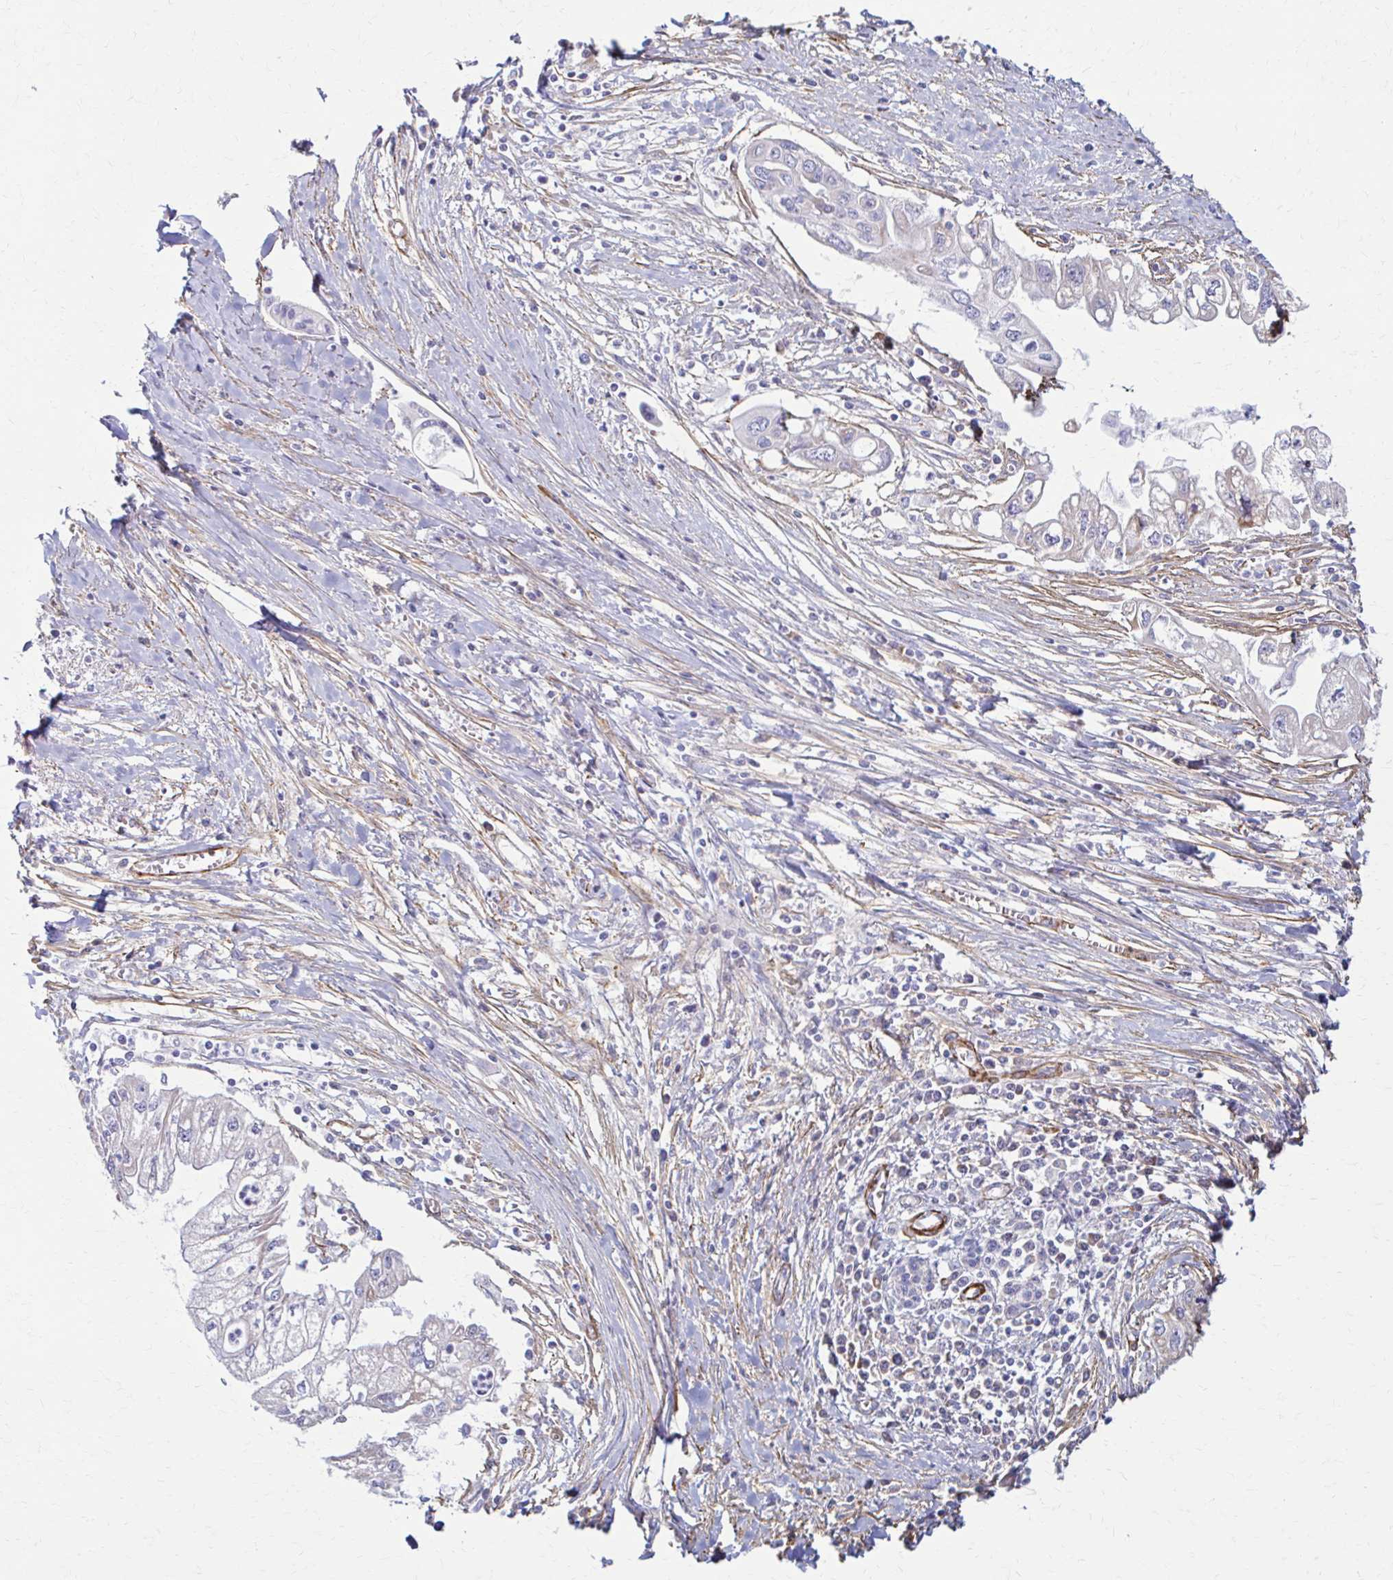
{"staining": {"intensity": "negative", "quantity": "none", "location": "none"}, "tissue": "pancreatic cancer", "cell_type": "Tumor cells", "image_type": "cancer", "snomed": [{"axis": "morphology", "description": "Adenocarcinoma, NOS"}, {"axis": "topography", "description": "Pancreas"}], "caption": "Tumor cells show no significant protein expression in pancreatic adenocarcinoma.", "gene": "TIMMDC1", "patient": {"sex": "male", "age": 70}}